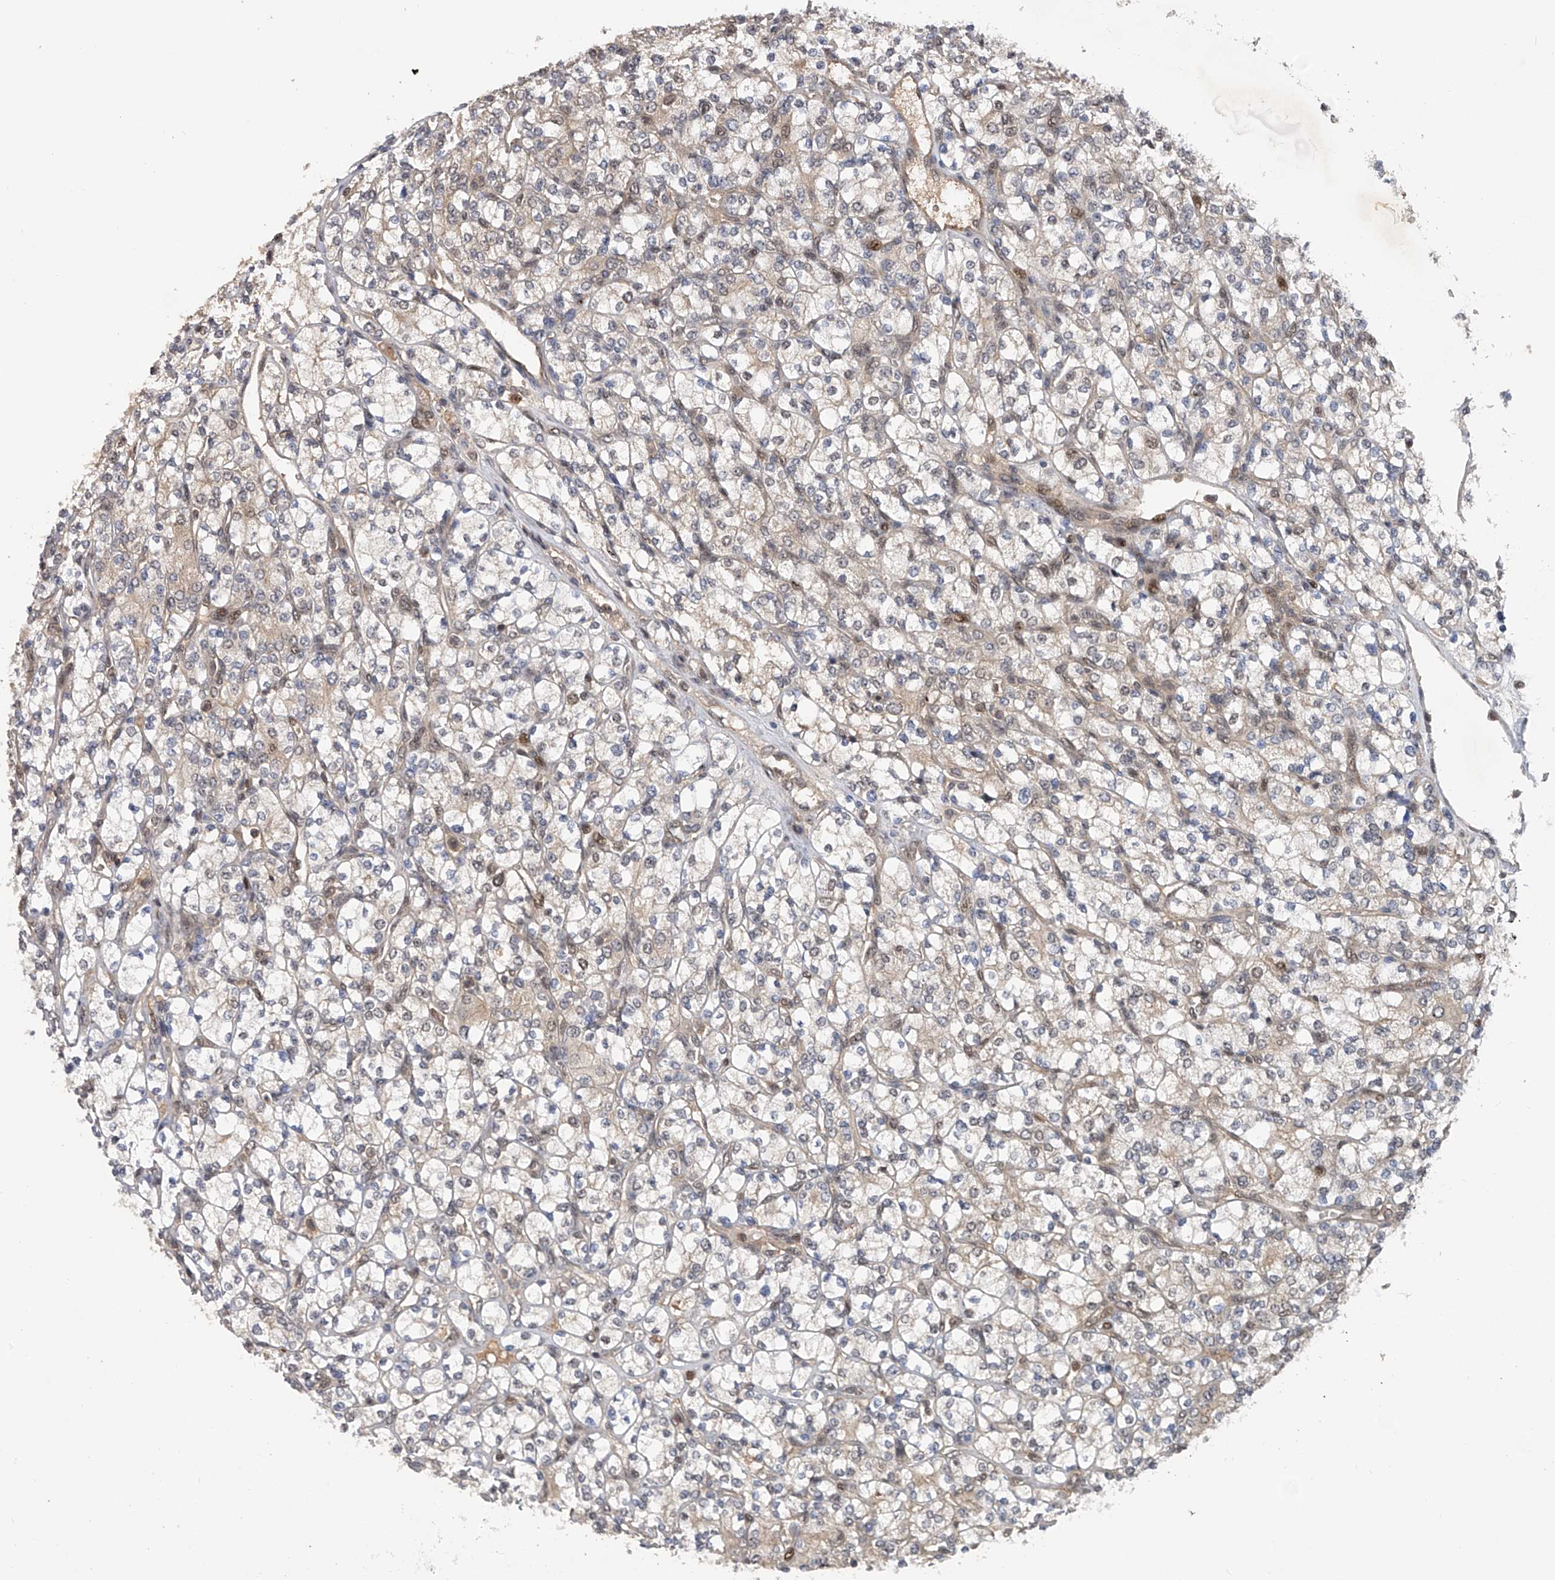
{"staining": {"intensity": "weak", "quantity": "25%-75%", "location": "cytoplasmic/membranous"}, "tissue": "renal cancer", "cell_type": "Tumor cells", "image_type": "cancer", "snomed": [{"axis": "morphology", "description": "Adenocarcinoma, NOS"}, {"axis": "topography", "description": "Kidney"}], "caption": "Brown immunohistochemical staining in human renal cancer demonstrates weak cytoplasmic/membranous expression in about 25%-75% of tumor cells.", "gene": "RWDD2A", "patient": {"sex": "male", "age": 77}}